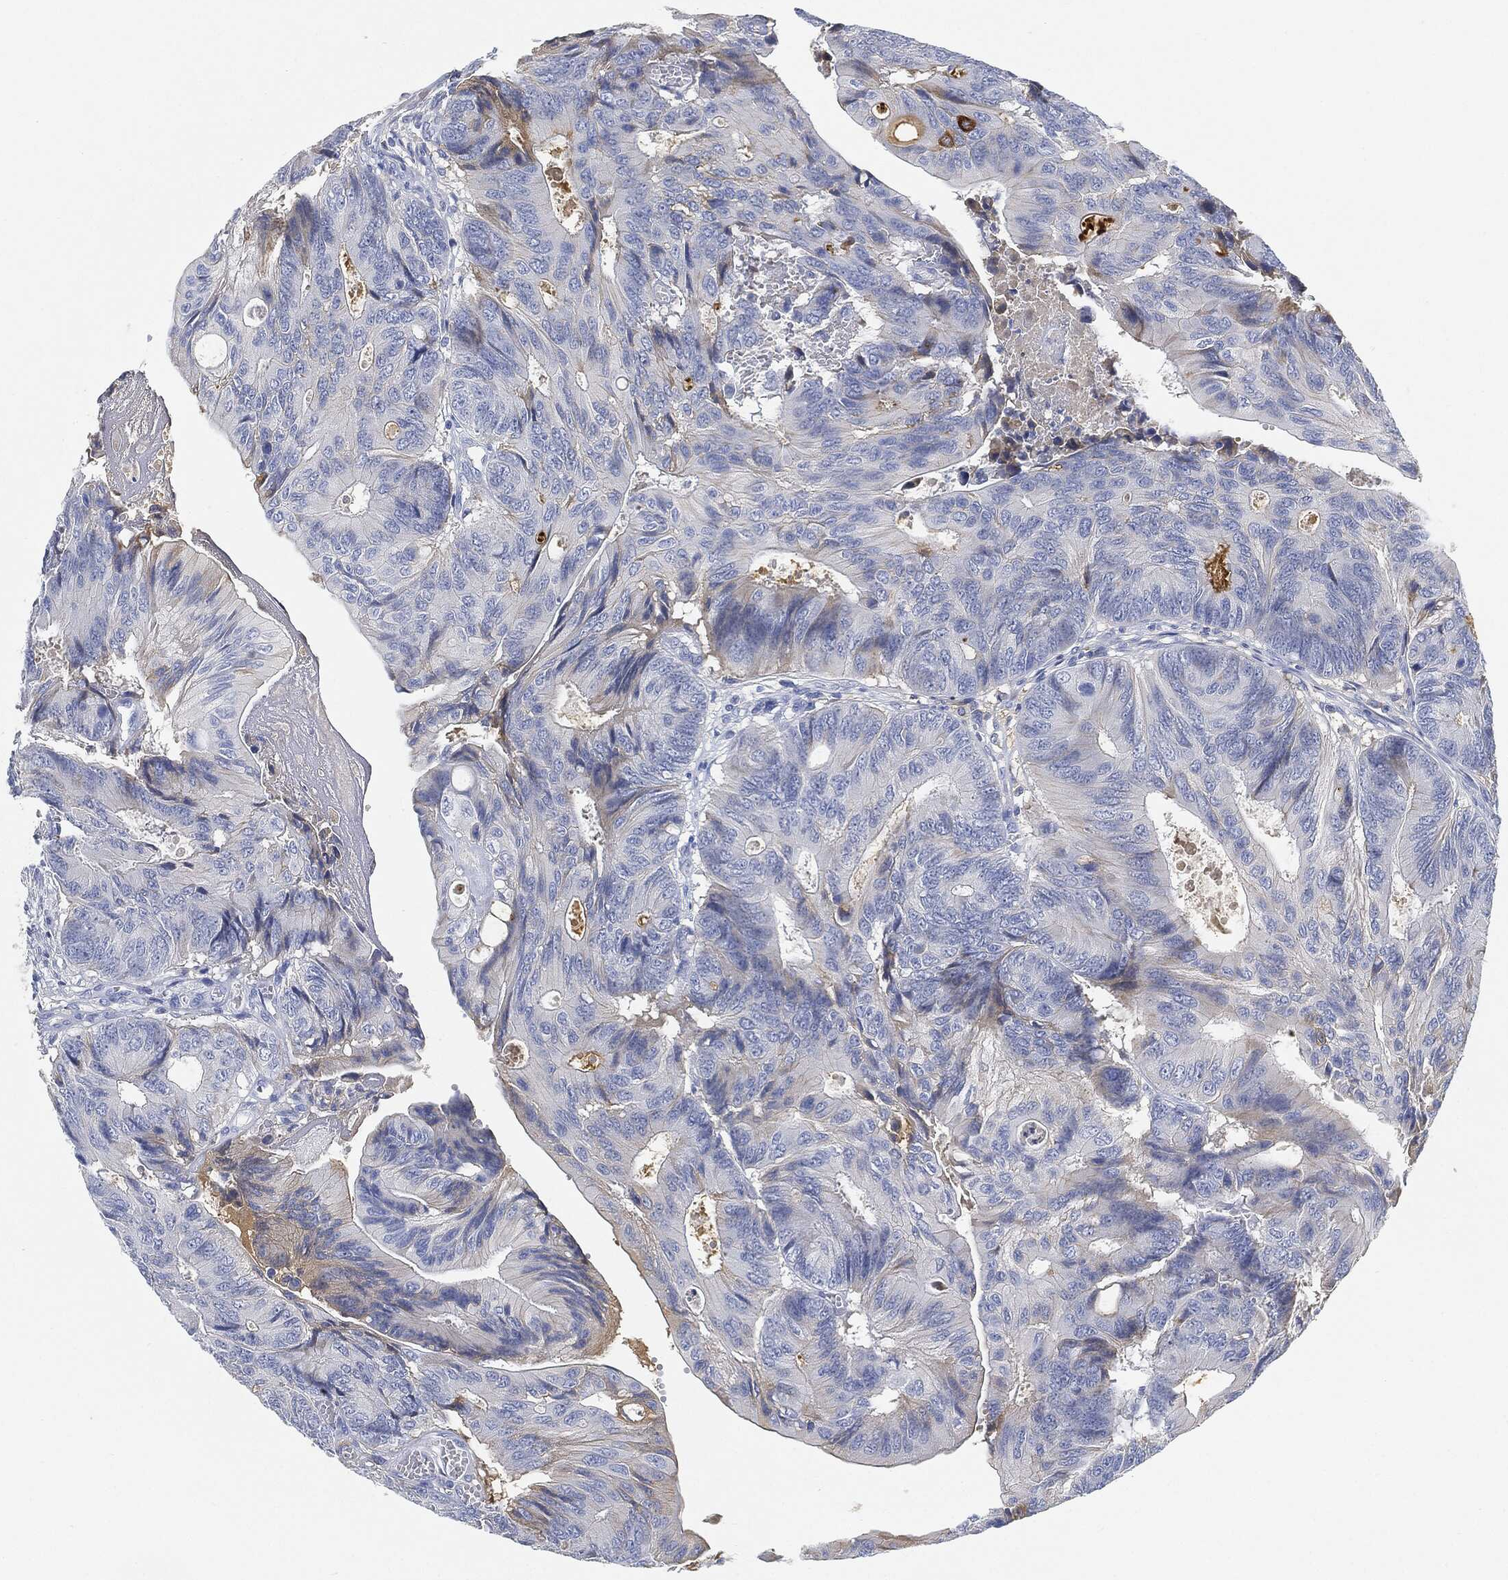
{"staining": {"intensity": "weak", "quantity": "<25%", "location": "cytoplasmic/membranous"}, "tissue": "colorectal cancer", "cell_type": "Tumor cells", "image_type": "cancer", "snomed": [{"axis": "morphology", "description": "Normal tissue, NOS"}, {"axis": "morphology", "description": "Adenocarcinoma, NOS"}, {"axis": "topography", "description": "Colon"}], "caption": "Tumor cells show no significant positivity in colorectal cancer.", "gene": "IGLV6-57", "patient": {"sex": "male", "age": 65}}